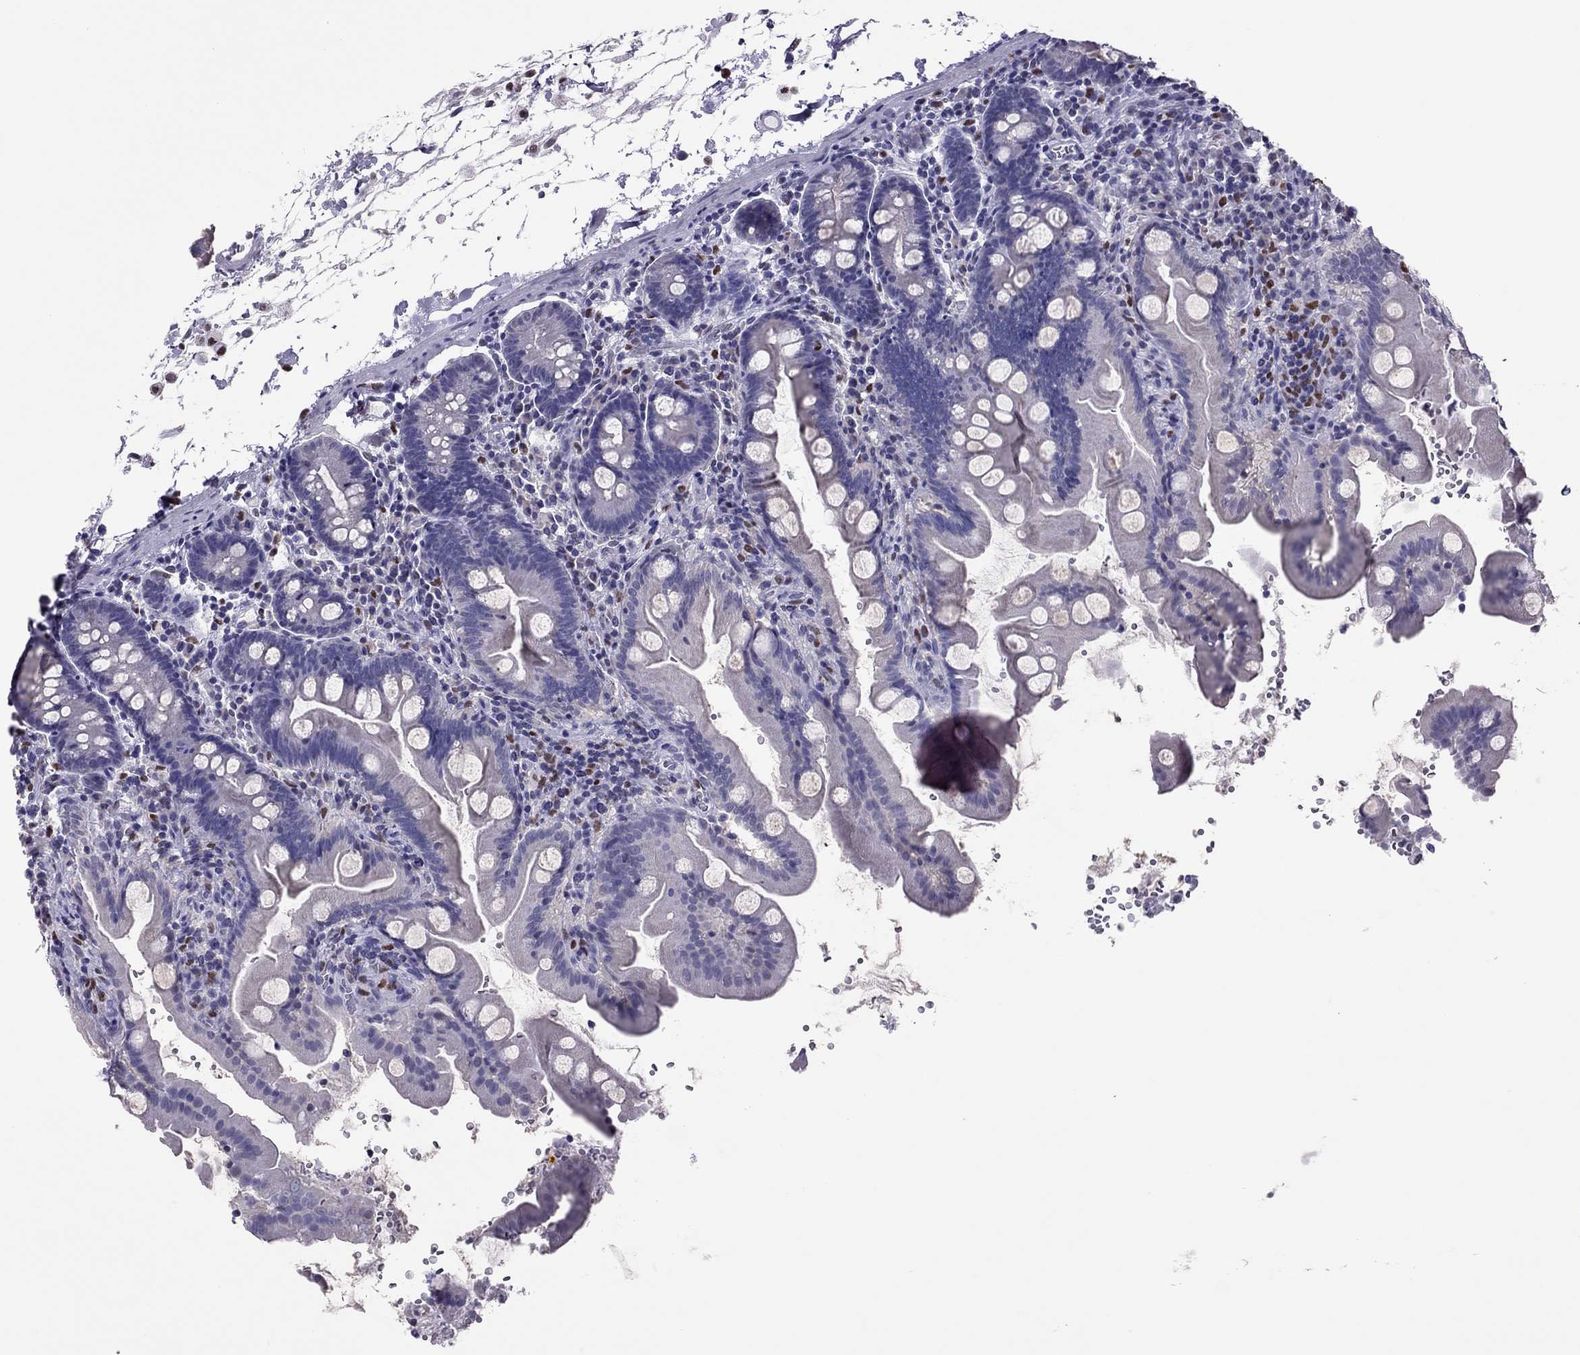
{"staining": {"intensity": "negative", "quantity": "none", "location": "none"}, "tissue": "small intestine", "cell_type": "Glandular cells", "image_type": "normal", "snomed": [{"axis": "morphology", "description": "Normal tissue, NOS"}, {"axis": "topography", "description": "Small intestine"}], "caption": "Image shows no protein expression in glandular cells of unremarkable small intestine.", "gene": "SPINT3", "patient": {"sex": "female", "age": 44}}